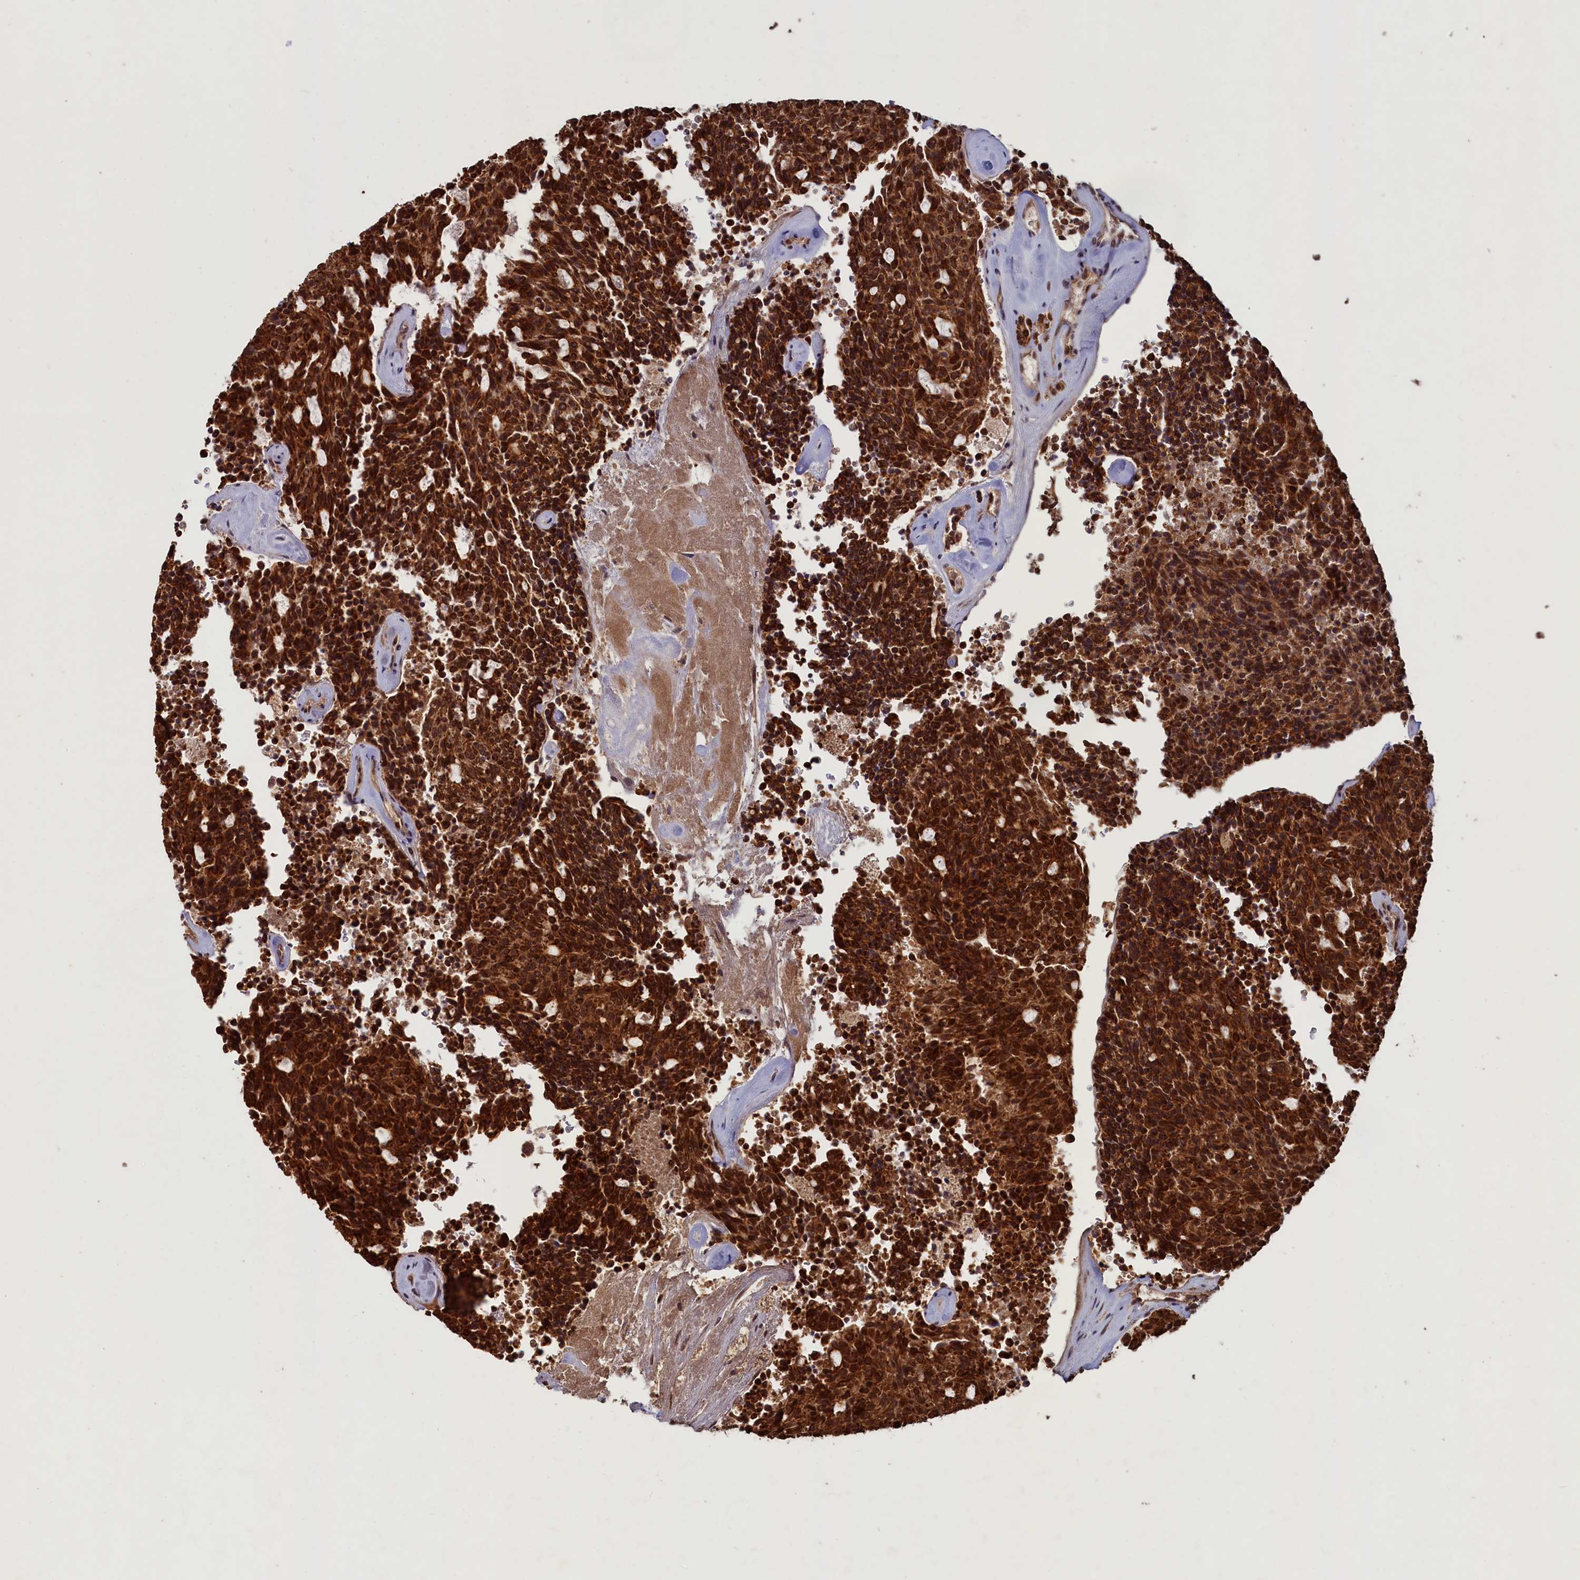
{"staining": {"intensity": "strong", "quantity": ">75%", "location": "cytoplasmic/membranous,nuclear"}, "tissue": "carcinoid", "cell_type": "Tumor cells", "image_type": "cancer", "snomed": [{"axis": "morphology", "description": "Carcinoid, malignant, NOS"}, {"axis": "topography", "description": "Pancreas"}], "caption": "The photomicrograph shows staining of carcinoid, revealing strong cytoplasmic/membranous and nuclear protein expression (brown color) within tumor cells.", "gene": "NAE1", "patient": {"sex": "female", "age": 54}}